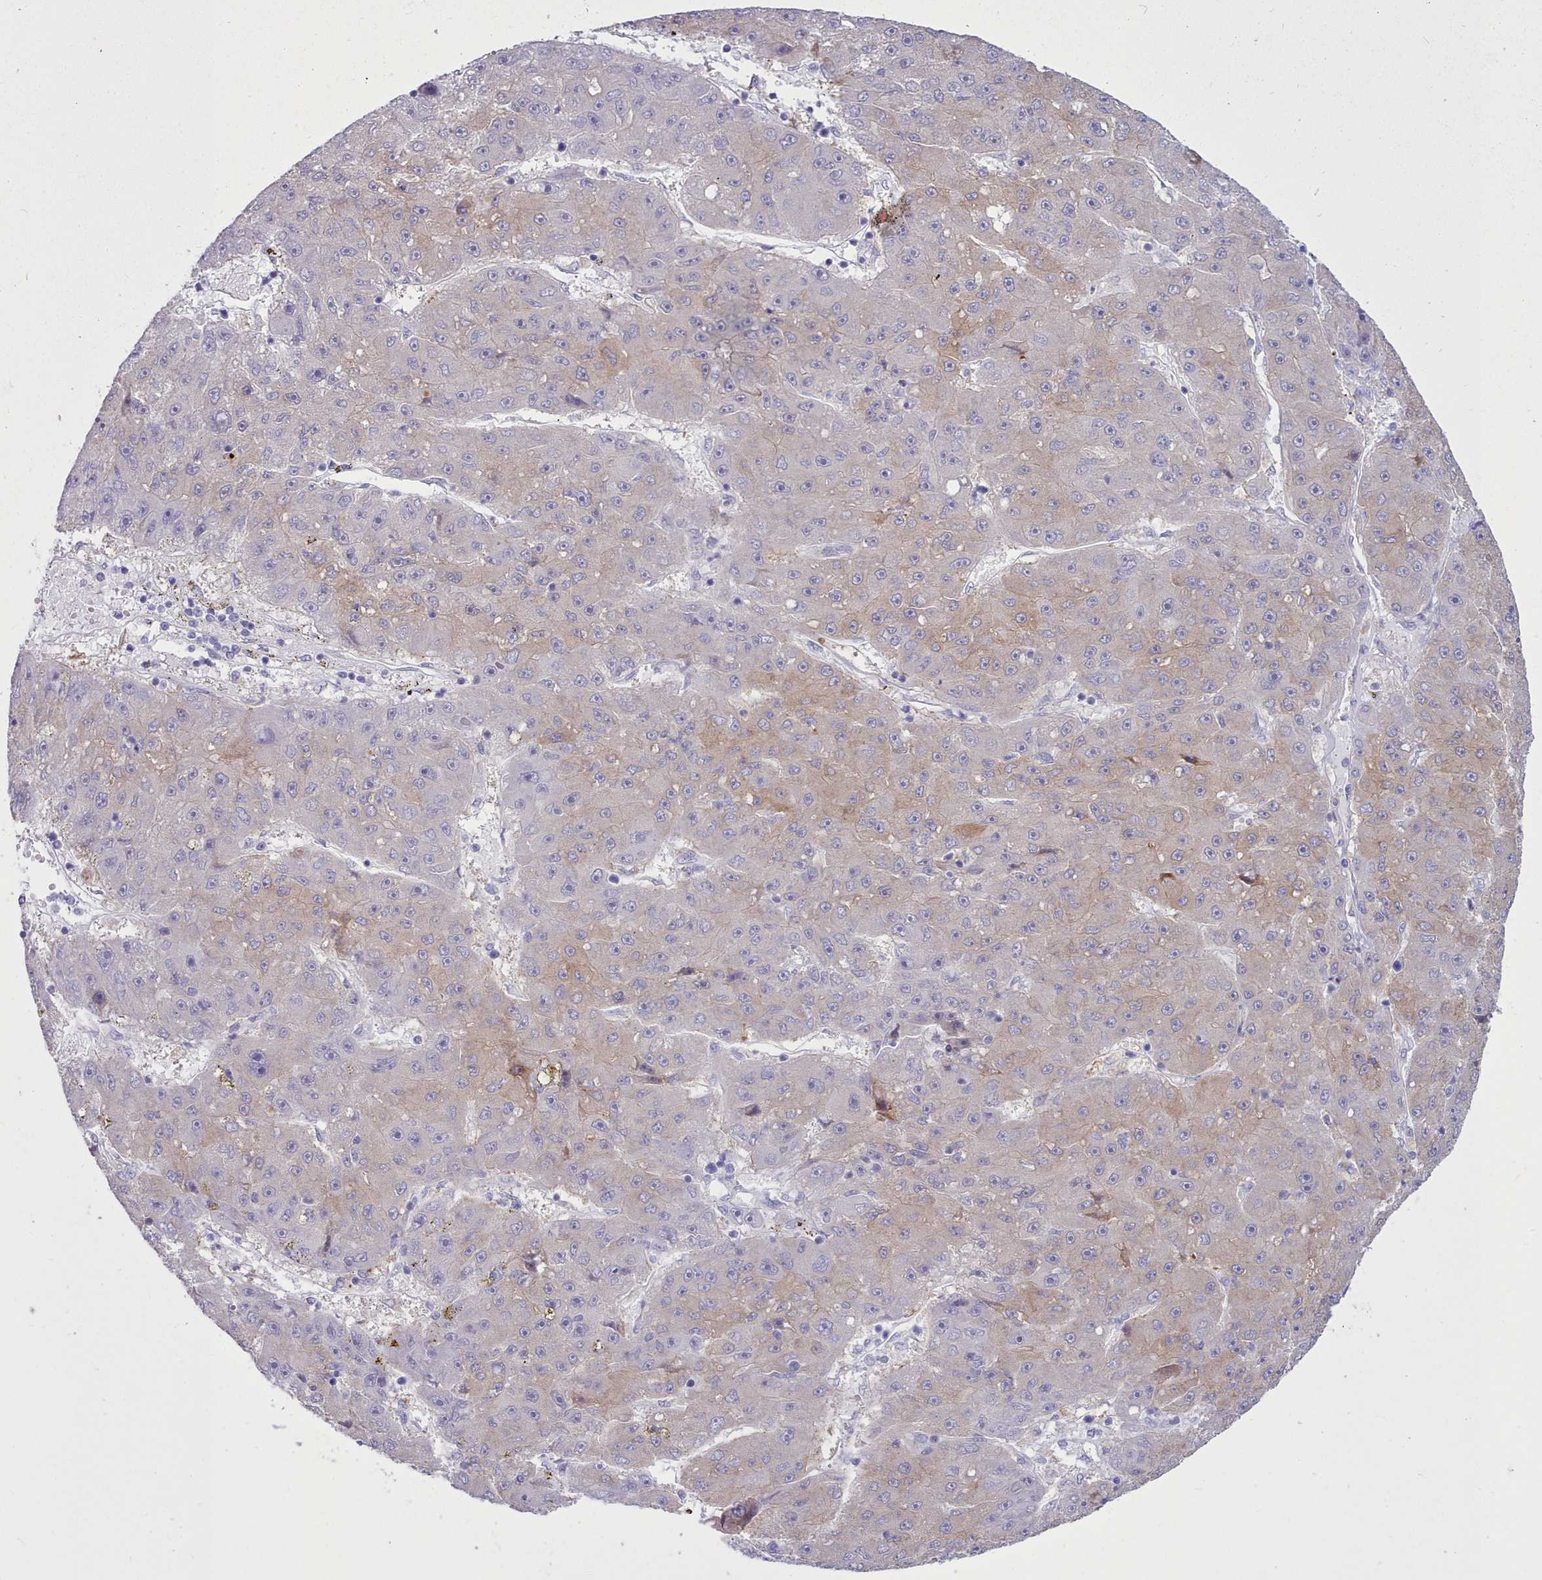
{"staining": {"intensity": "moderate", "quantity": "<25%", "location": "cytoplasmic/membranous"}, "tissue": "liver cancer", "cell_type": "Tumor cells", "image_type": "cancer", "snomed": [{"axis": "morphology", "description": "Carcinoma, Hepatocellular, NOS"}, {"axis": "topography", "description": "Liver"}], "caption": "Brown immunohistochemical staining in liver hepatocellular carcinoma displays moderate cytoplasmic/membranous expression in about <25% of tumor cells. (DAB (3,3'-diaminobenzidine) IHC, brown staining for protein, blue staining for nuclei).", "gene": "TMEM253", "patient": {"sex": "male", "age": 67}}